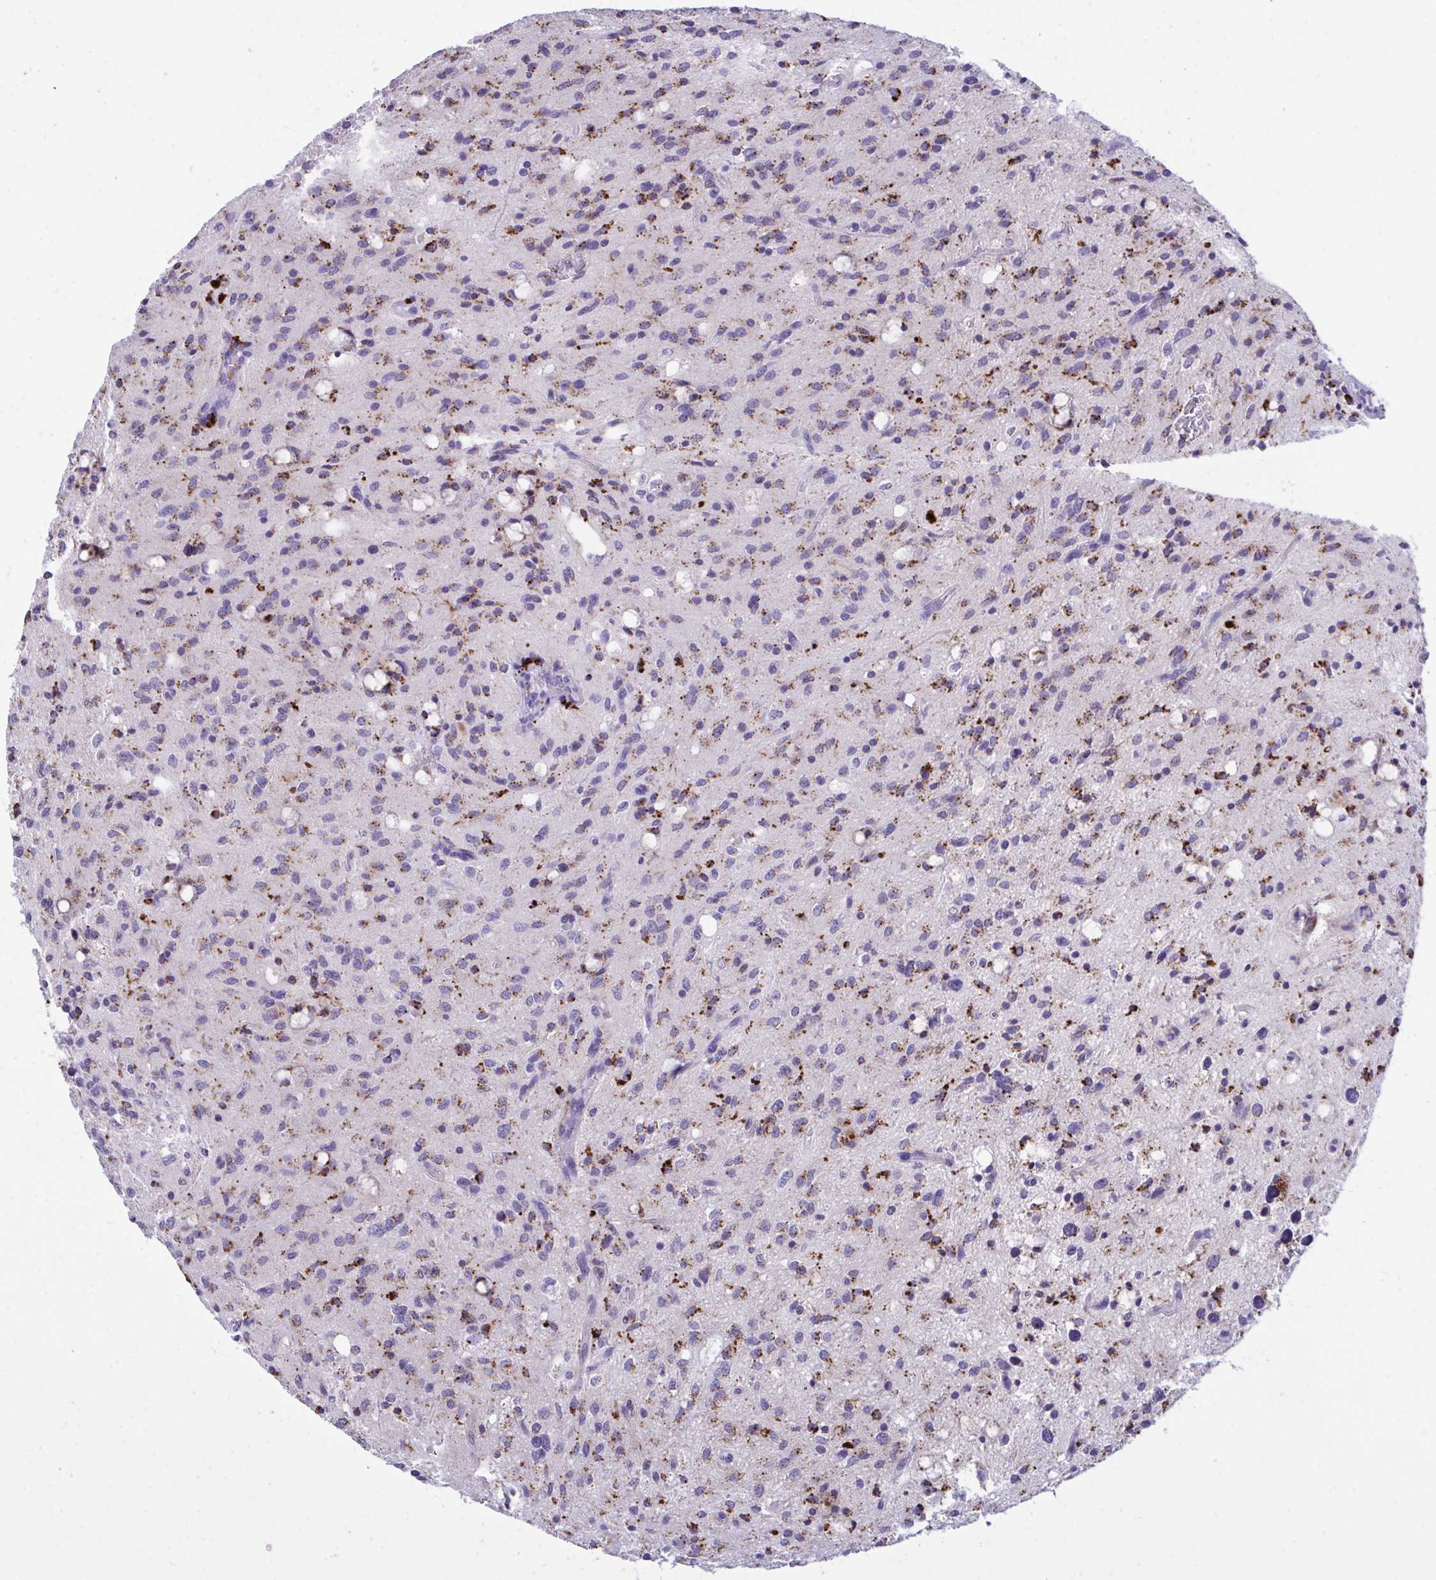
{"staining": {"intensity": "strong", "quantity": "<25%", "location": "cytoplasmic/membranous"}, "tissue": "glioma", "cell_type": "Tumor cells", "image_type": "cancer", "snomed": [{"axis": "morphology", "description": "Glioma, malignant, Low grade"}, {"axis": "topography", "description": "Brain"}], "caption": "High-magnification brightfield microscopy of glioma stained with DAB (brown) and counterstained with hematoxylin (blue). tumor cells exhibit strong cytoplasmic/membranous staining is appreciated in approximately<25% of cells.", "gene": "CPVL", "patient": {"sex": "female", "age": 58}}